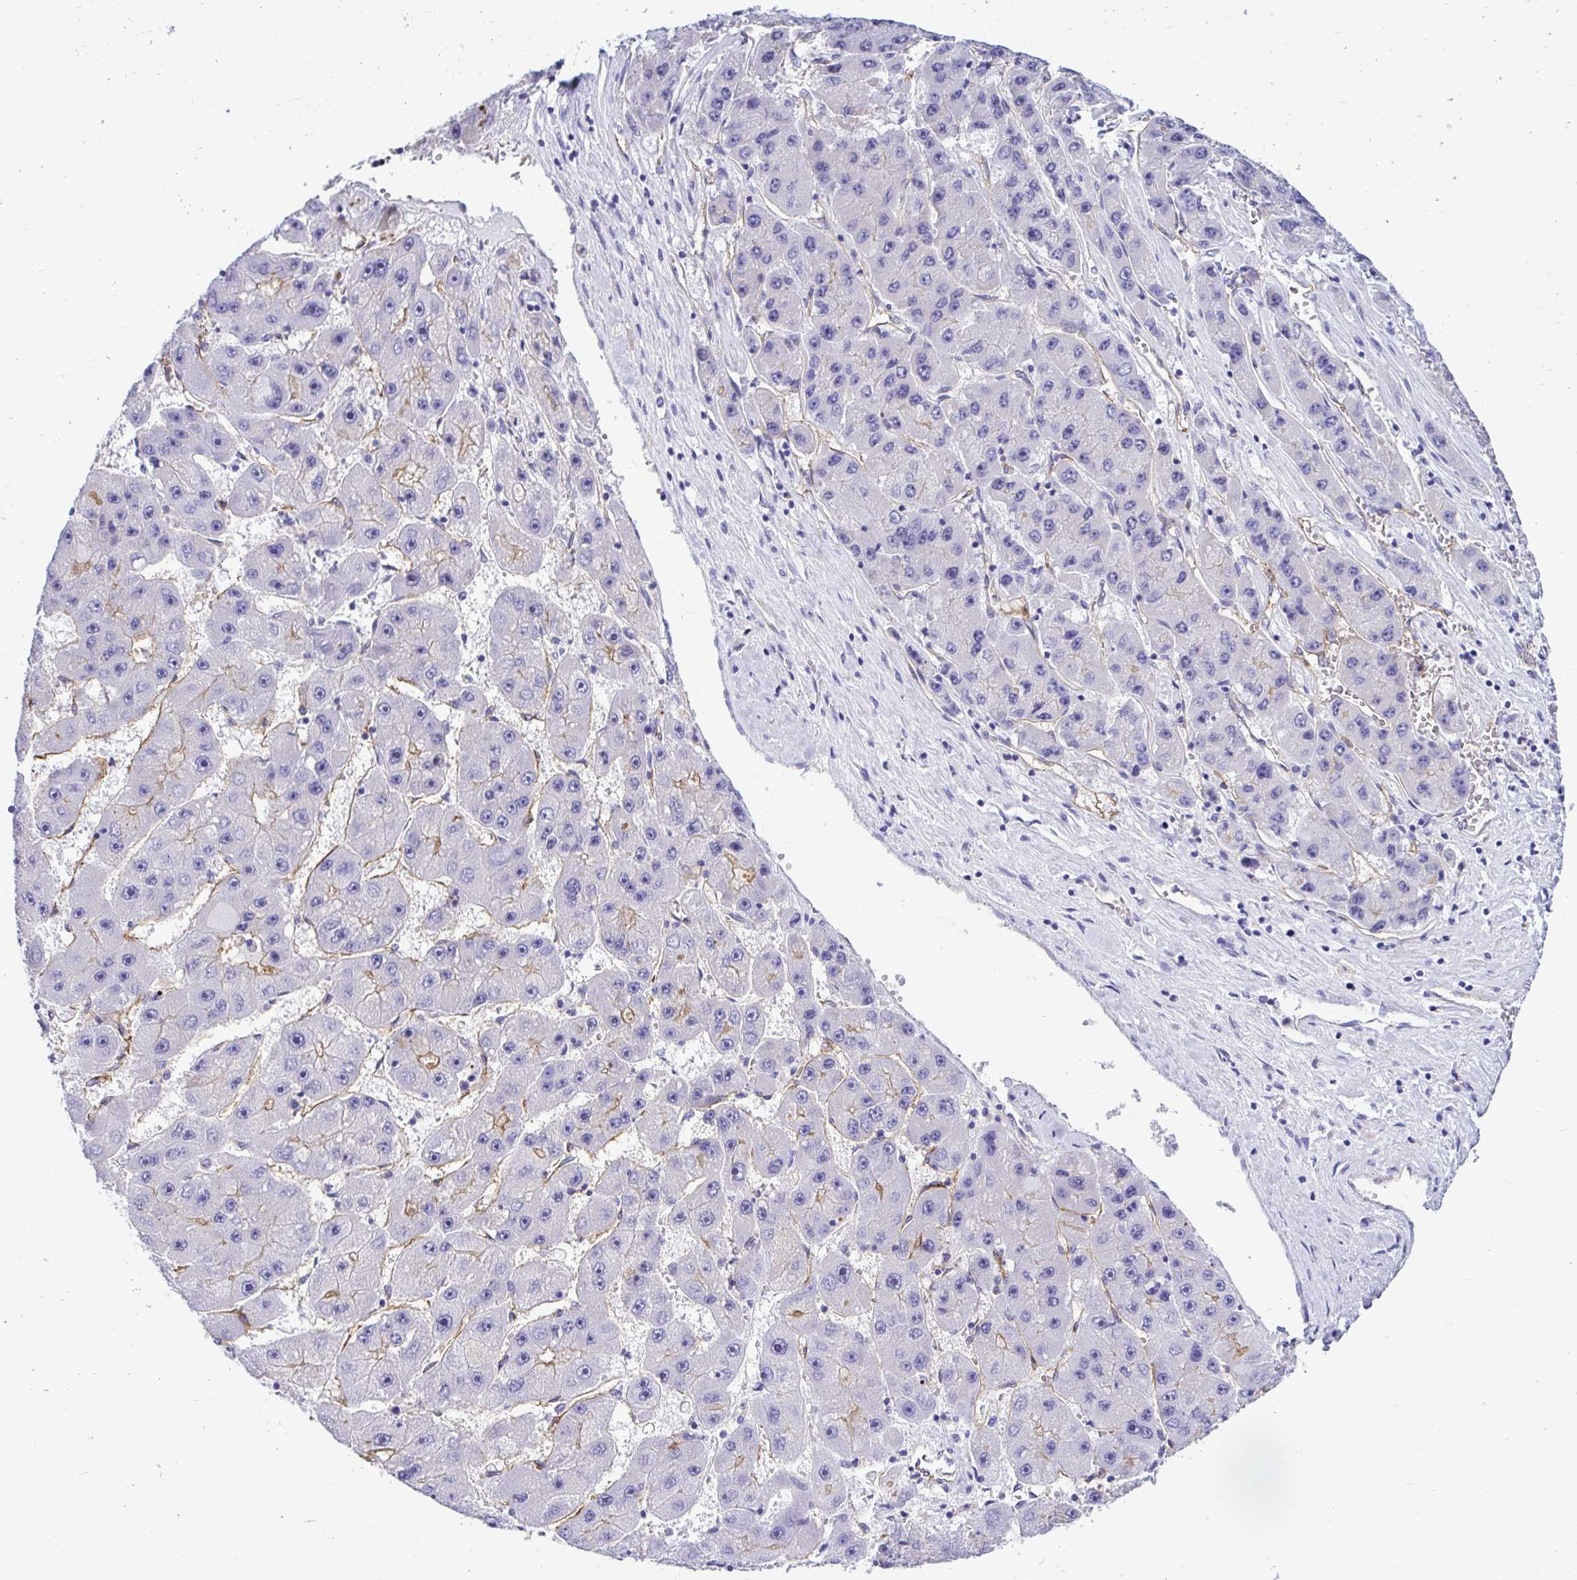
{"staining": {"intensity": "negative", "quantity": "none", "location": "none"}, "tissue": "liver cancer", "cell_type": "Tumor cells", "image_type": "cancer", "snomed": [{"axis": "morphology", "description": "Carcinoma, Hepatocellular, NOS"}, {"axis": "topography", "description": "Liver"}], "caption": "Hepatocellular carcinoma (liver) was stained to show a protein in brown. There is no significant expression in tumor cells. (Brightfield microscopy of DAB (3,3'-diaminobenzidine) immunohistochemistry at high magnification).", "gene": "ABCG2", "patient": {"sex": "female", "age": 61}}